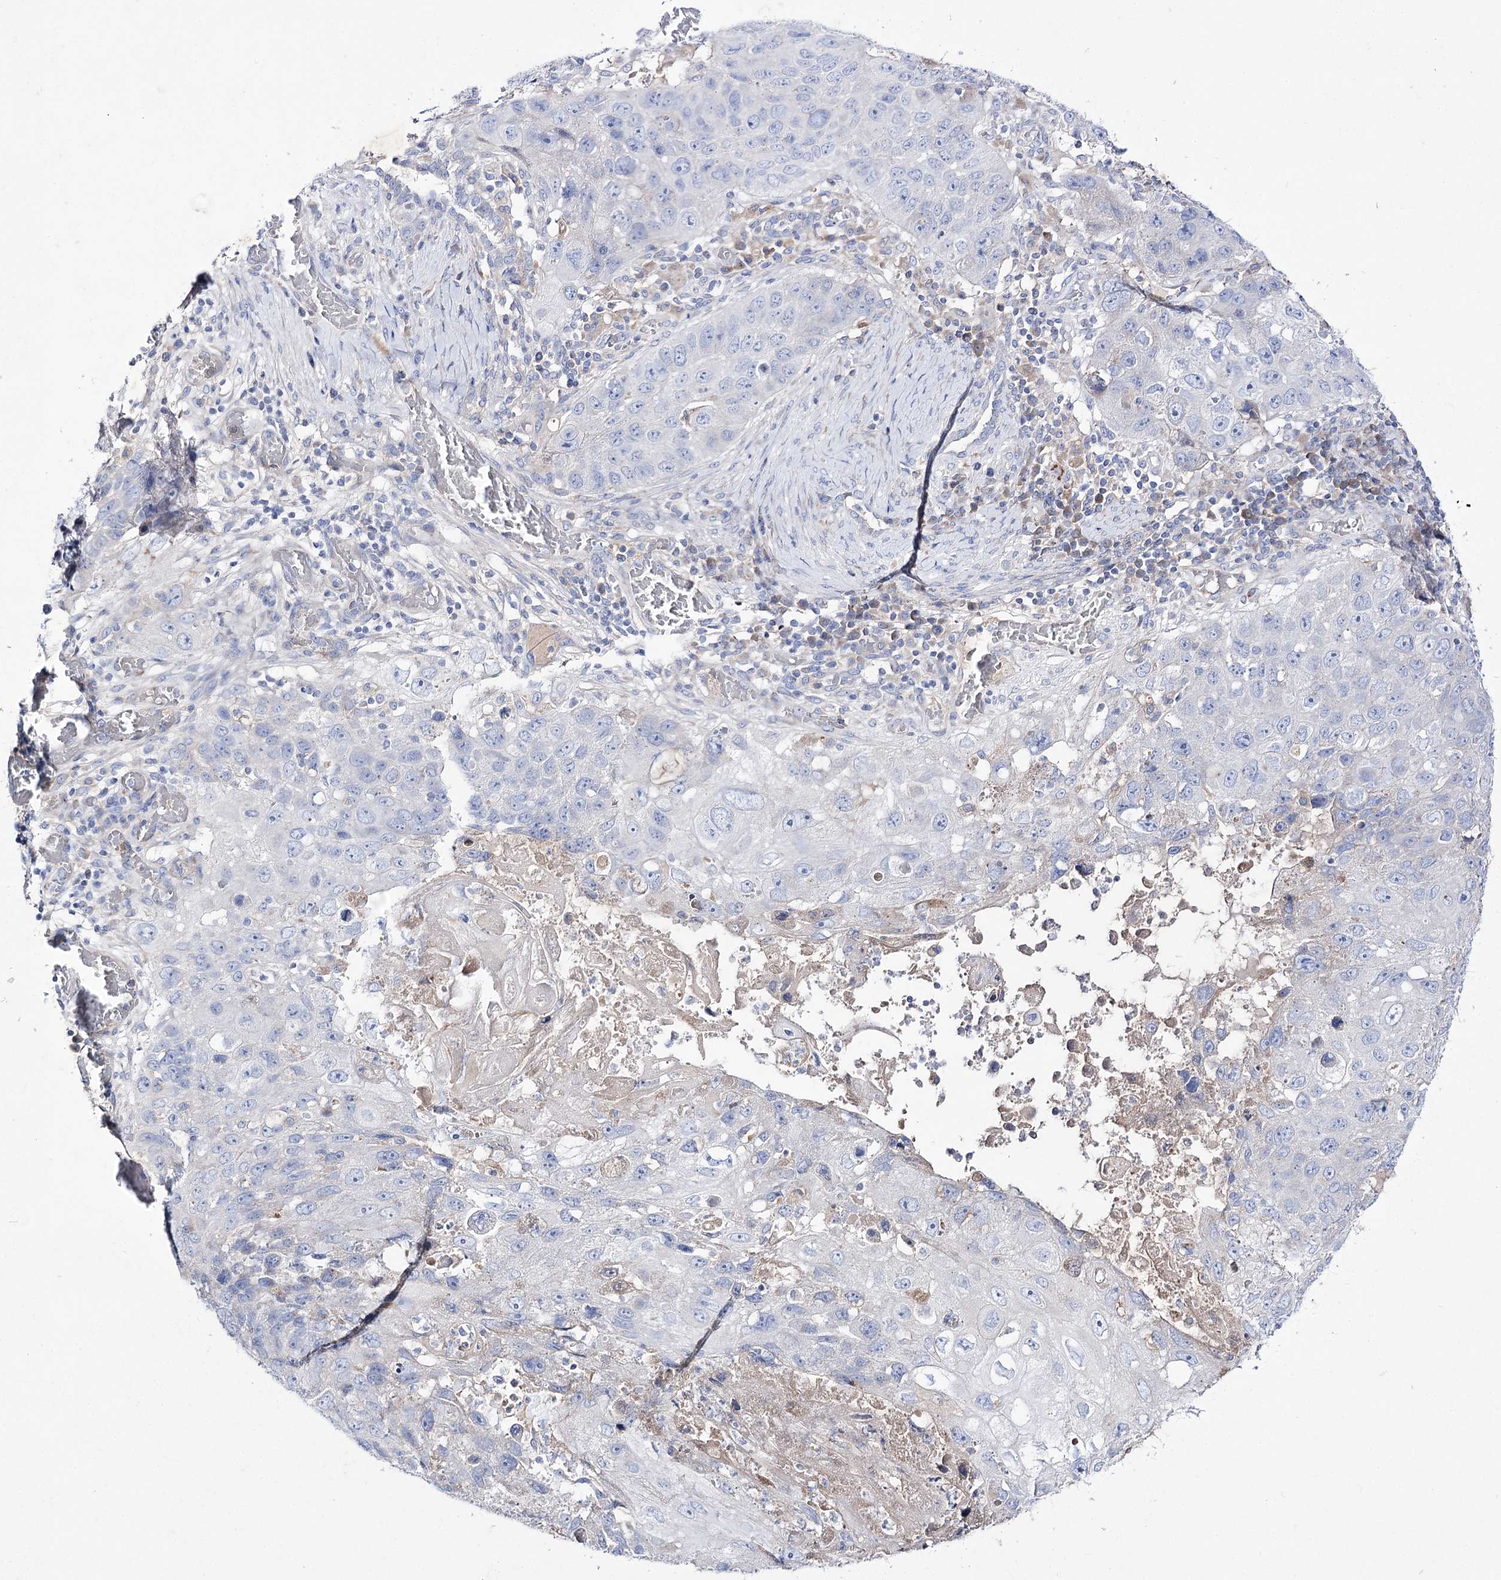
{"staining": {"intensity": "negative", "quantity": "none", "location": "none"}, "tissue": "lung cancer", "cell_type": "Tumor cells", "image_type": "cancer", "snomed": [{"axis": "morphology", "description": "Squamous cell carcinoma, NOS"}, {"axis": "topography", "description": "Lung"}], "caption": "Human squamous cell carcinoma (lung) stained for a protein using immunohistochemistry shows no positivity in tumor cells.", "gene": "NAGLU", "patient": {"sex": "male", "age": 61}}